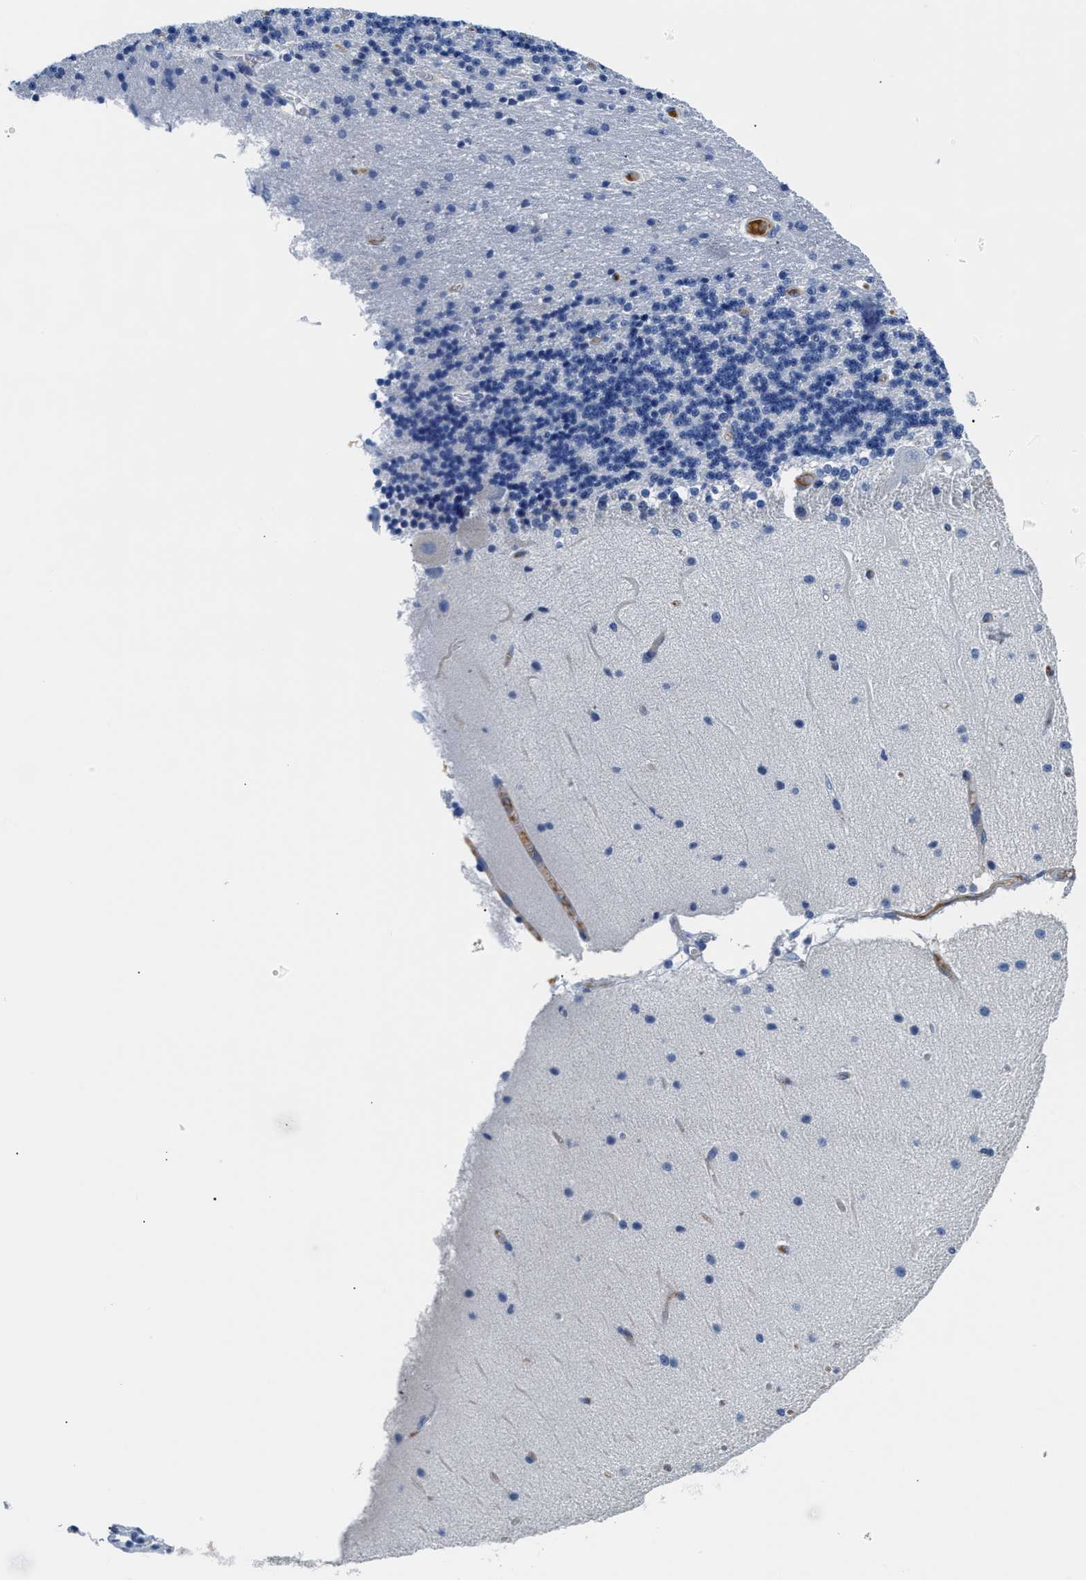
{"staining": {"intensity": "negative", "quantity": "none", "location": "none"}, "tissue": "cerebellum", "cell_type": "Cells in granular layer", "image_type": "normal", "snomed": [{"axis": "morphology", "description": "Normal tissue, NOS"}, {"axis": "topography", "description": "Cerebellum"}], "caption": "Immunohistochemistry (IHC) image of unremarkable cerebellum: human cerebellum stained with DAB (3,3'-diaminobenzidine) displays no significant protein expression in cells in granular layer.", "gene": "GC", "patient": {"sex": "female", "age": 54}}